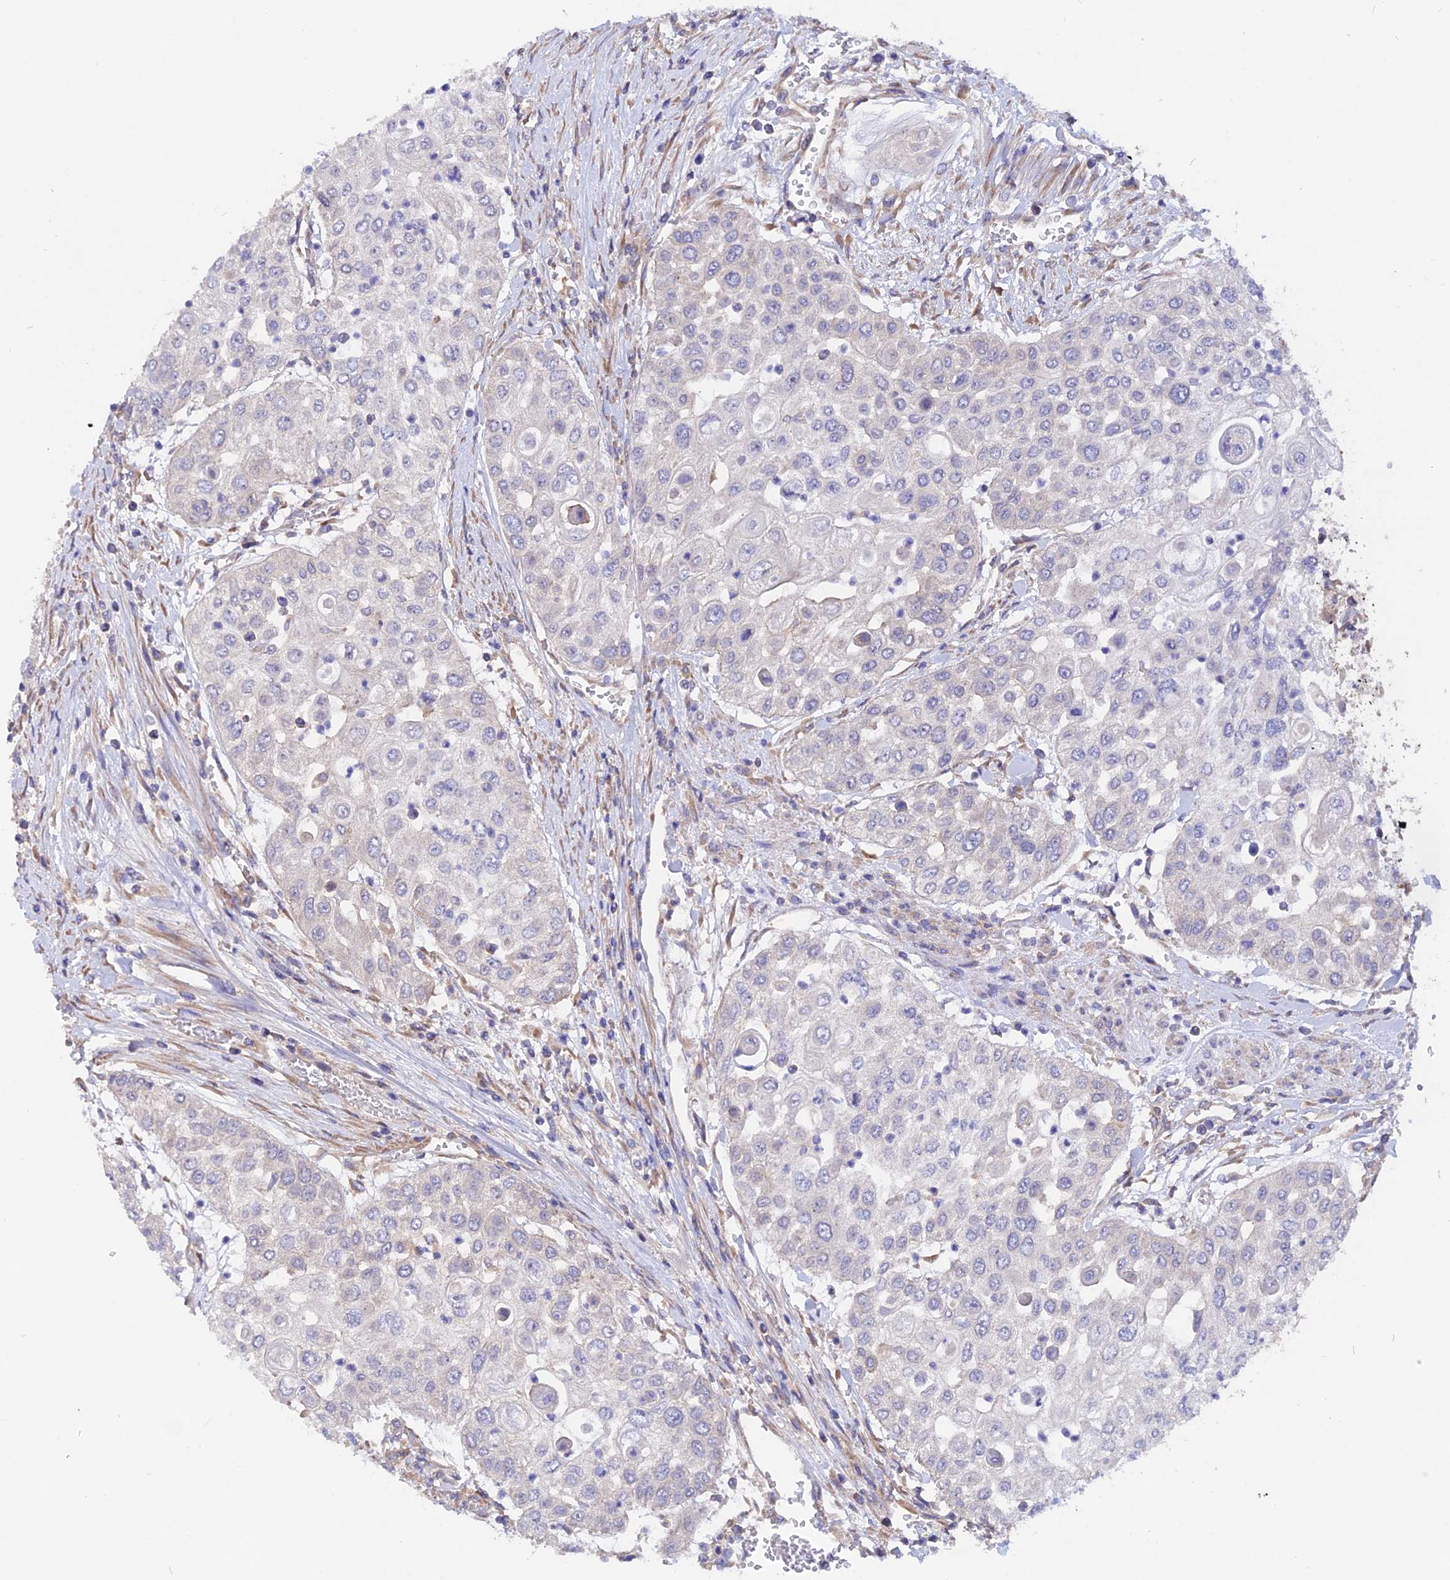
{"staining": {"intensity": "negative", "quantity": "none", "location": "none"}, "tissue": "urothelial cancer", "cell_type": "Tumor cells", "image_type": "cancer", "snomed": [{"axis": "morphology", "description": "Urothelial carcinoma, High grade"}, {"axis": "topography", "description": "Urinary bladder"}], "caption": "Urothelial cancer was stained to show a protein in brown. There is no significant expression in tumor cells.", "gene": "HYCC1", "patient": {"sex": "female", "age": 79}}